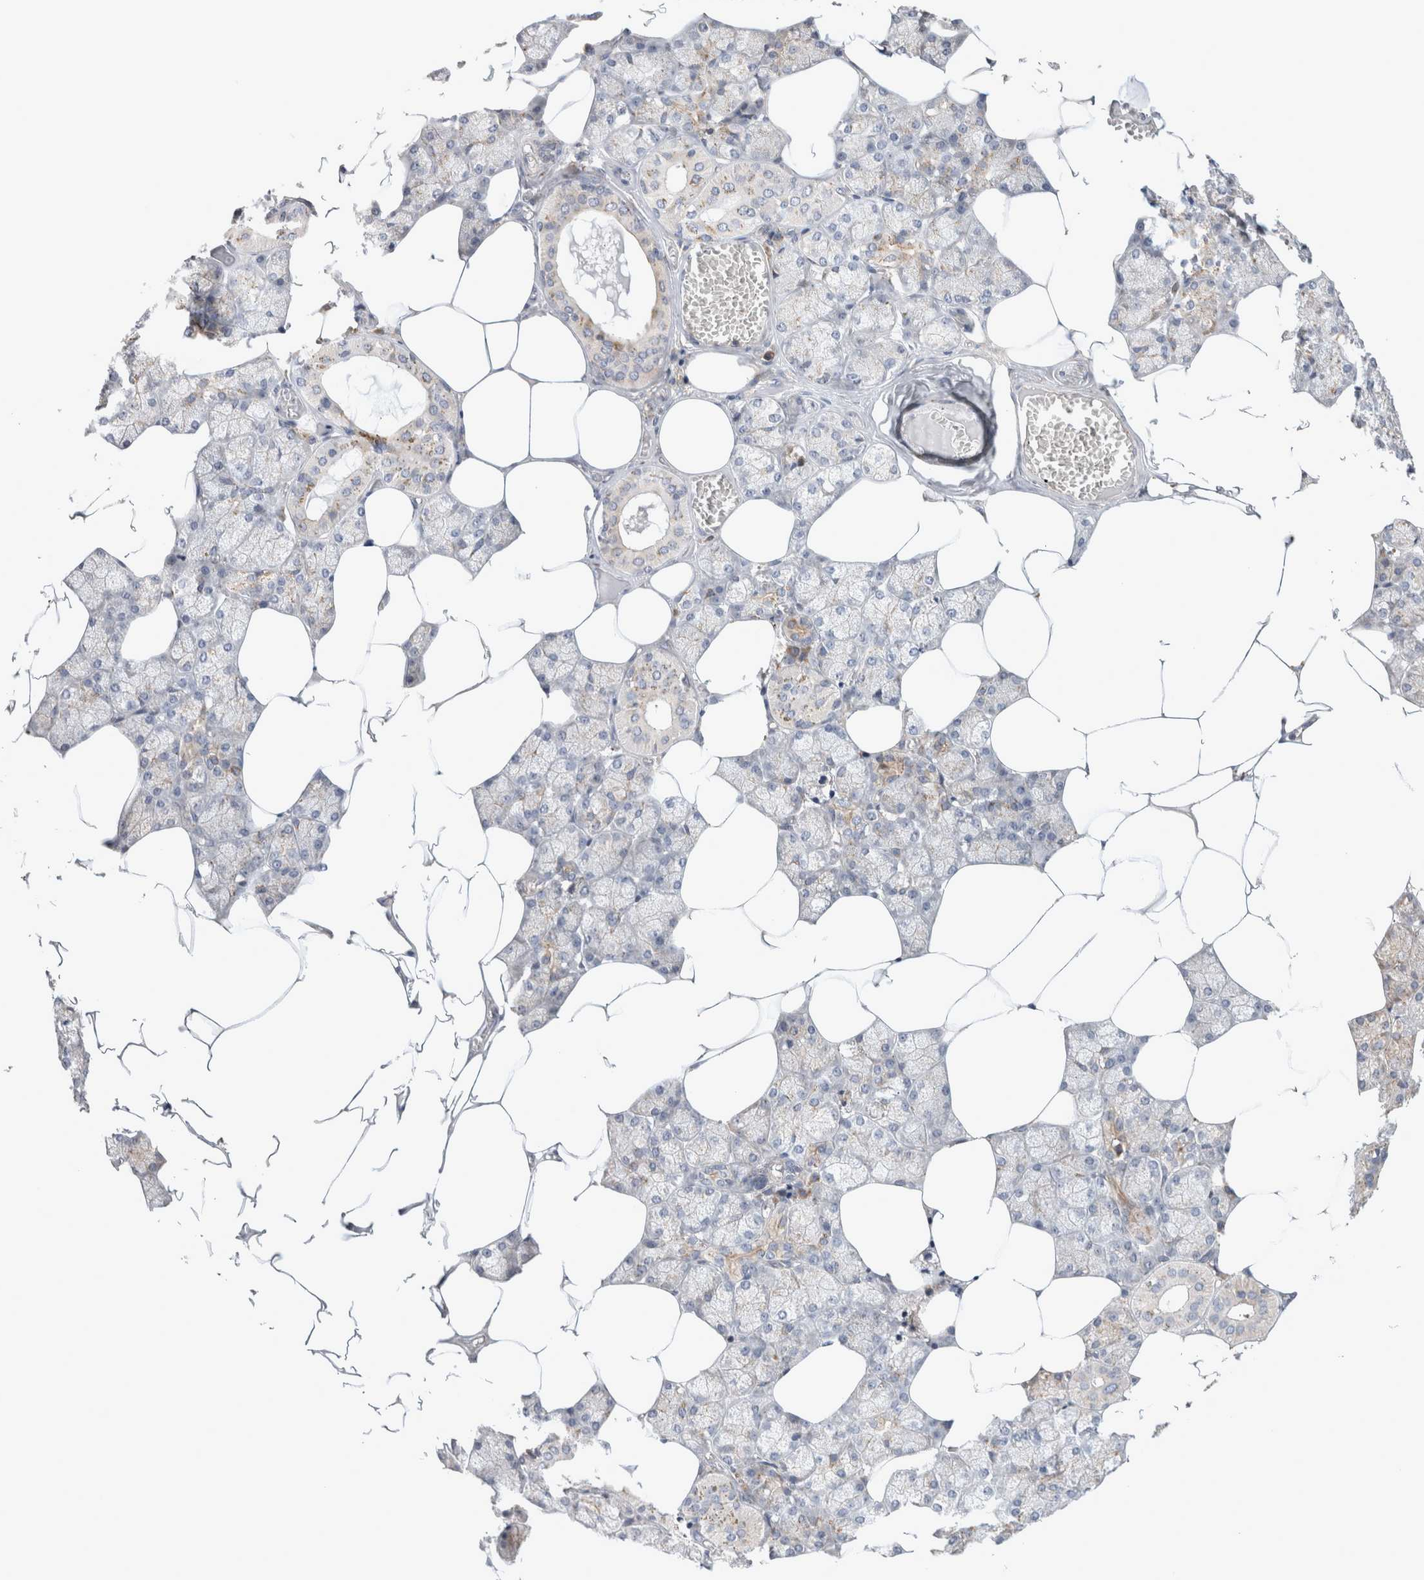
{"staining": {"intensity": "moderate", "quantity": "<25%", "location": "cytoplasmic/membranous"}, "tissue": "salivary gland", "cell_type": "Glandular cells", "image_type": "normal", "snomed": [{"axis": "morphology", "description": "Normal tissue, NOS"}, {"axis": "topography", "description": "Salivary gland"}], "caption": "Immunohistochemical staining of benign human salivary gland shows moderate cytoplasmic/membranous protein staining in about <25% of glandular cells.", "gene": "TRMT9B", "patient": {"sex": "male", "age": 62}}